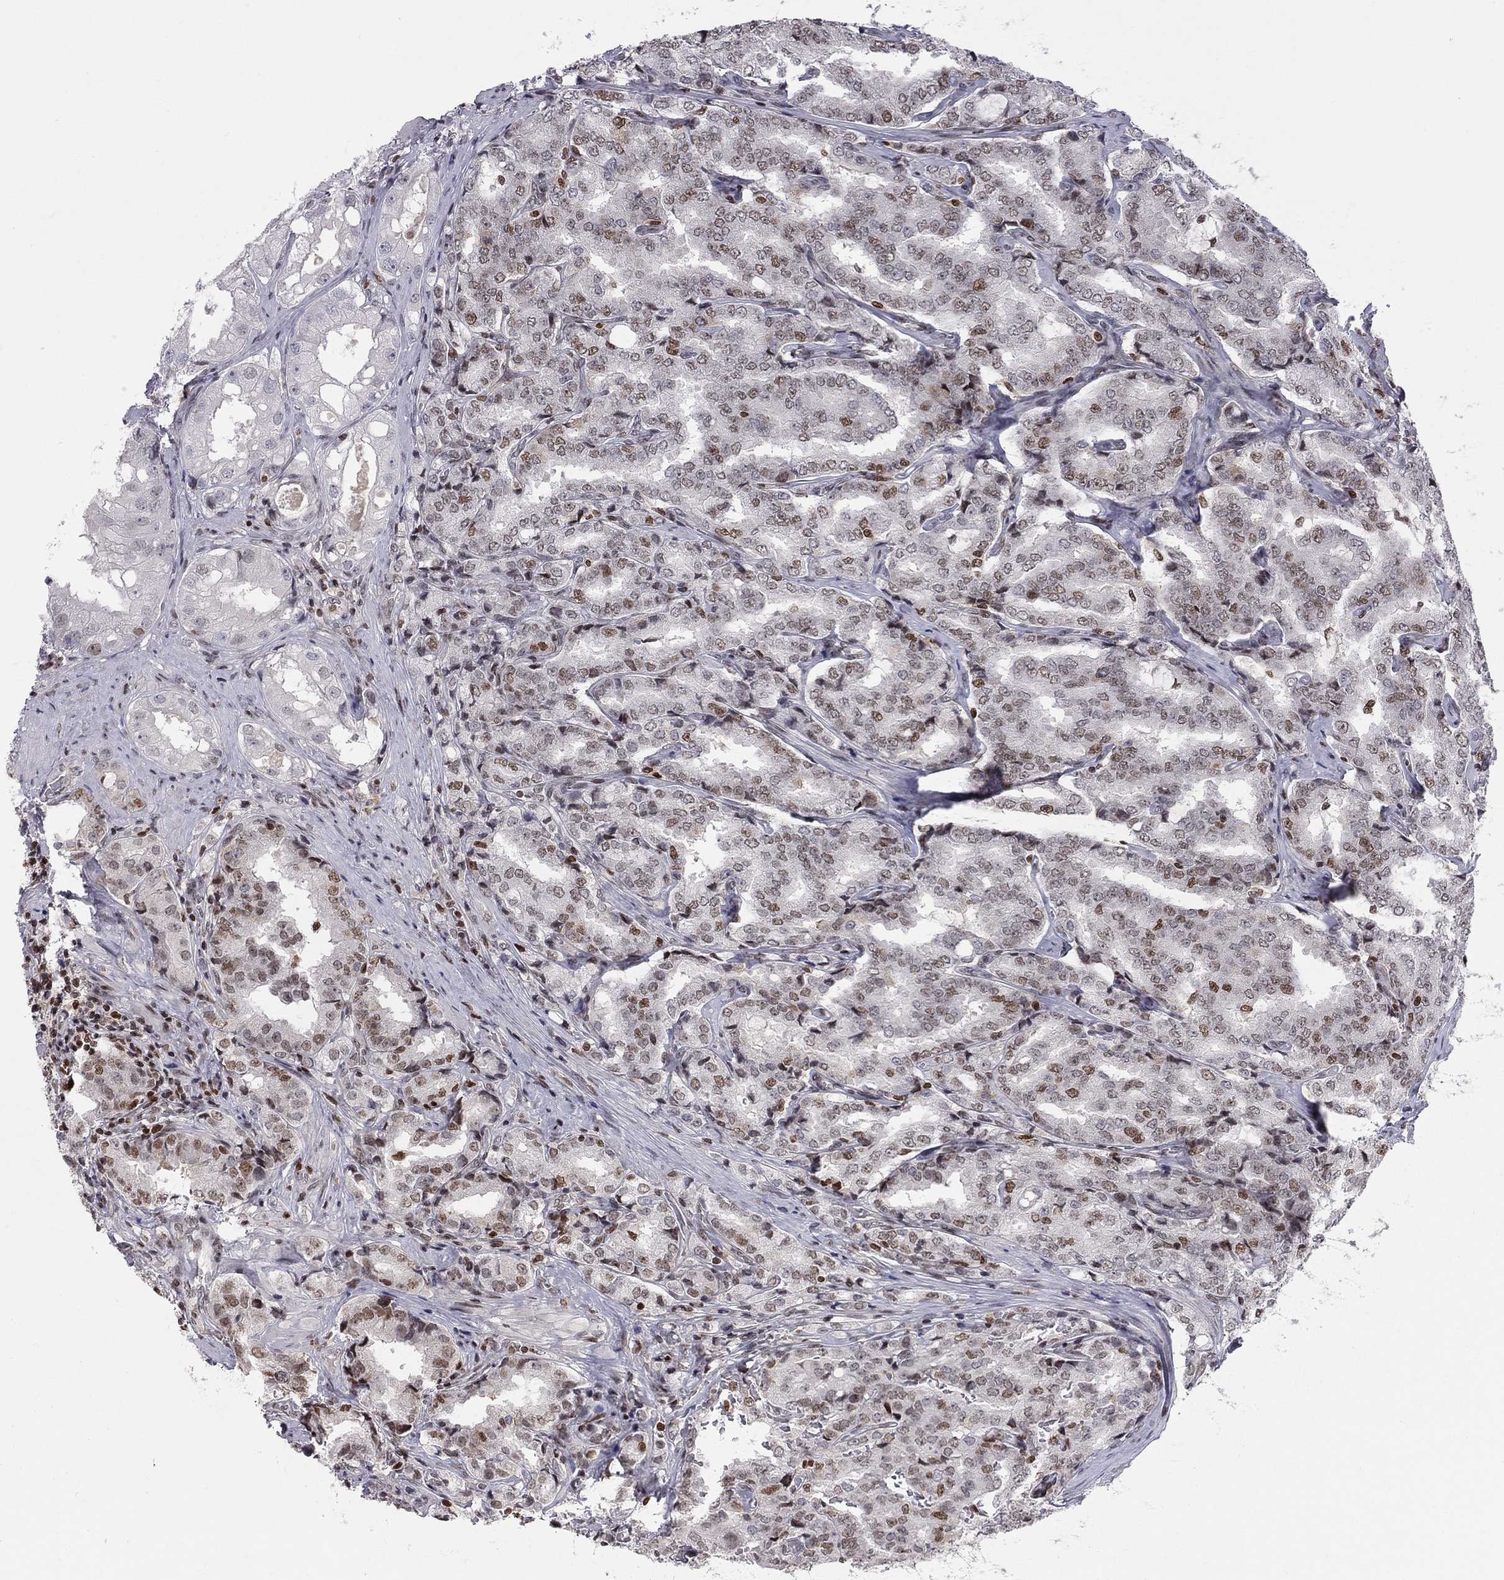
{"staining": {"intensity": "strong", "quantity": "<25%", "location": "nuclear"}, "tissue": "prostate cancer", "cell_type": "Tumor cells", "image_type": "cancer", "snomed": [{"axis": "morphology", "description": "Adenocarcinoma, NOS"}, {"axis": "topography", "description": "Prostate"}], "caption": "Tumor cells reveal medium levels of strong nuclear staining in approximately <25% of cells in prostate cancer.", "gene": "RNASEH2C", "patient": {"sex": "male", "age": 65}}